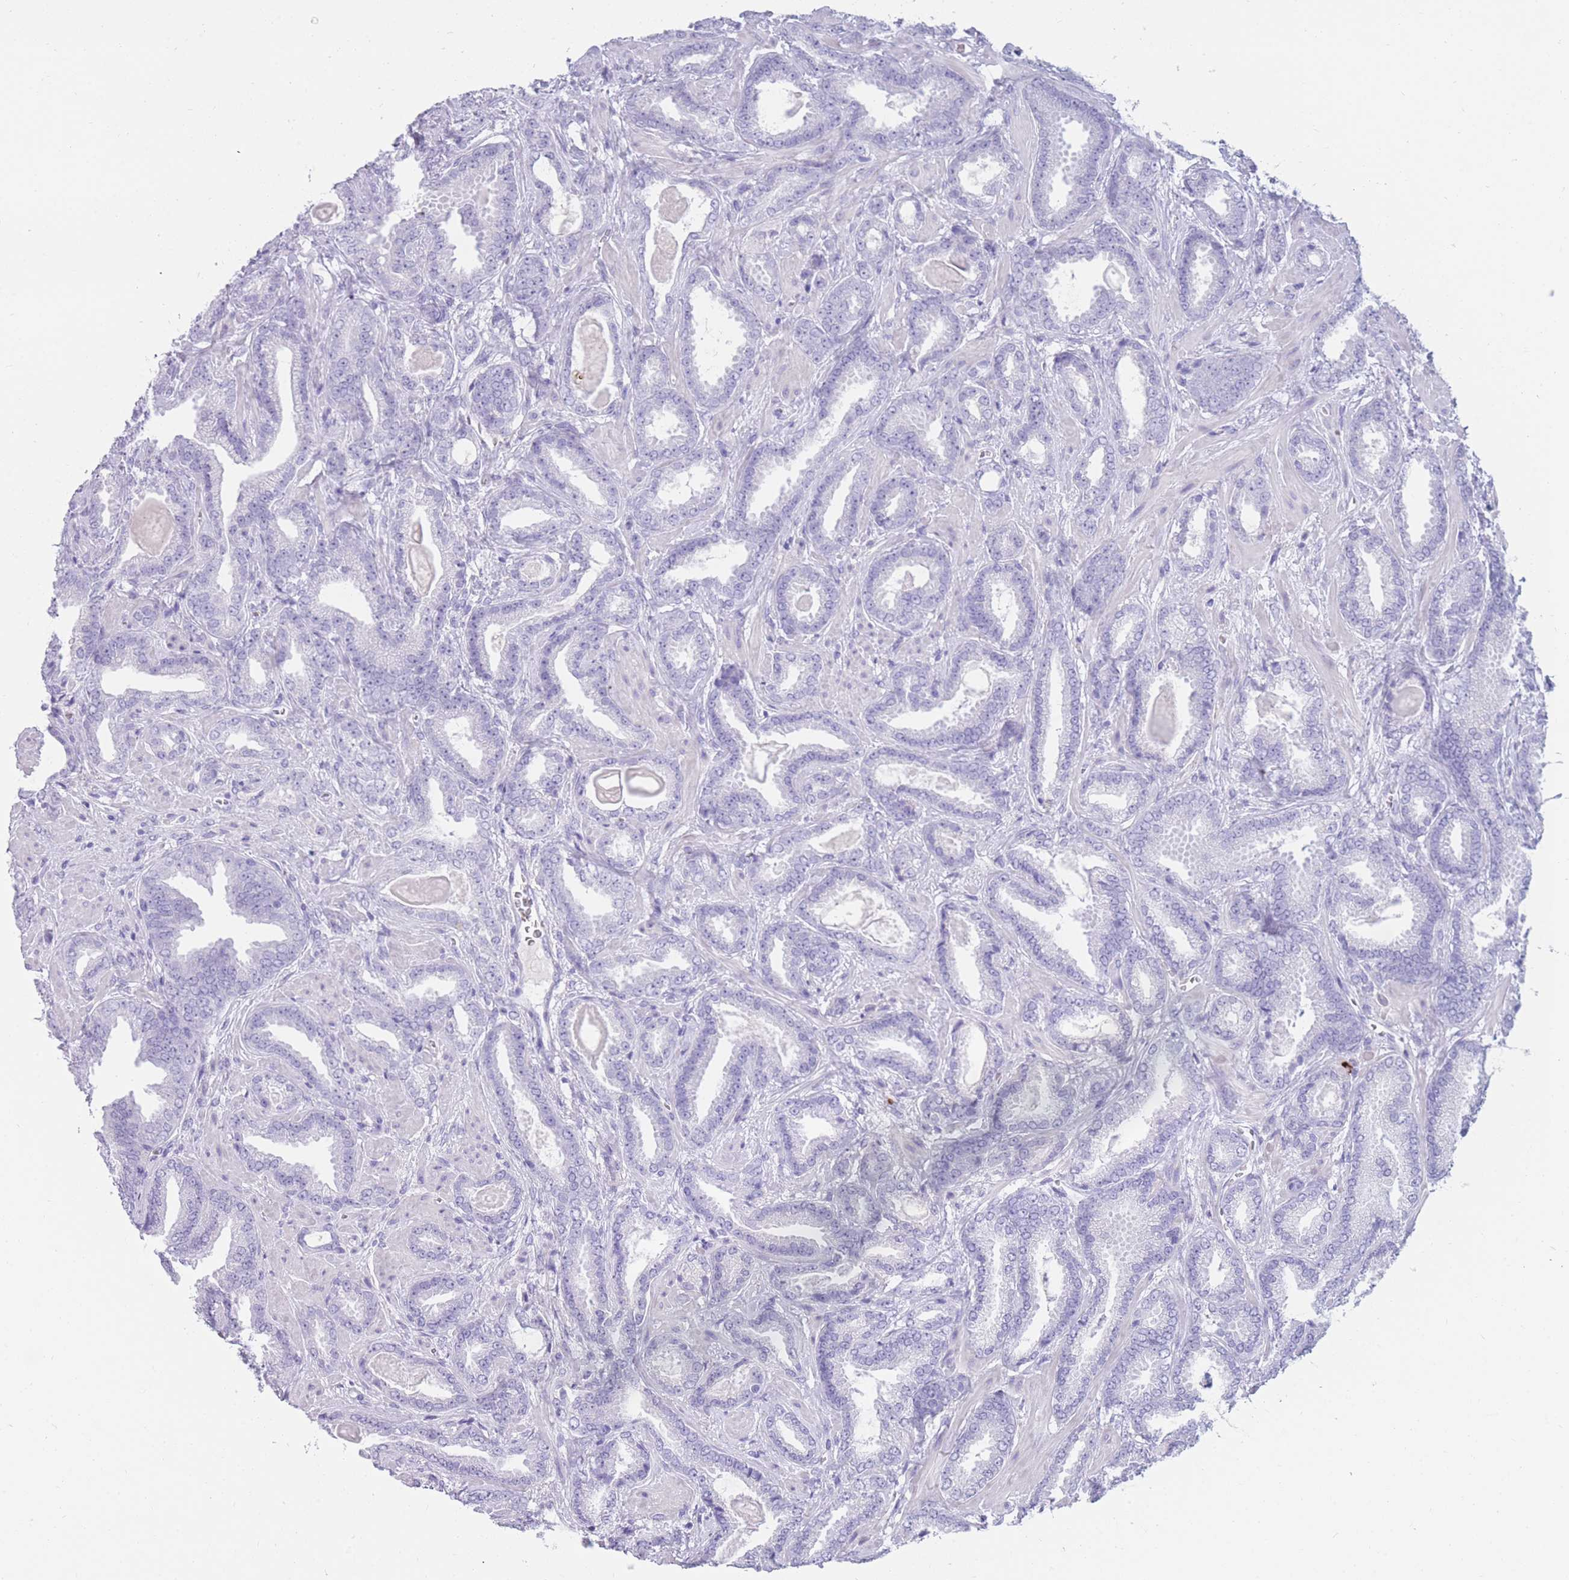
{"staining": {"intensity": "negative", "quantity": "none", "location": "none"}, "tissue": "prostate cancer", "cell_type": "Tumor cells", "image_type": "cancer", "snomed": [{"axis": "morphology", "description": "Adenocarcinoma, Low grade"}, {"axis": "topography", "description": "Prostate"}], "caption": "Adenocarcinoma (low-grade) (prostate) was stained to show a protein in brown. There is no significant staining in tumor cells.", "gene": "TNFSF11", "patient": {"sex": "male", "age": 62}}